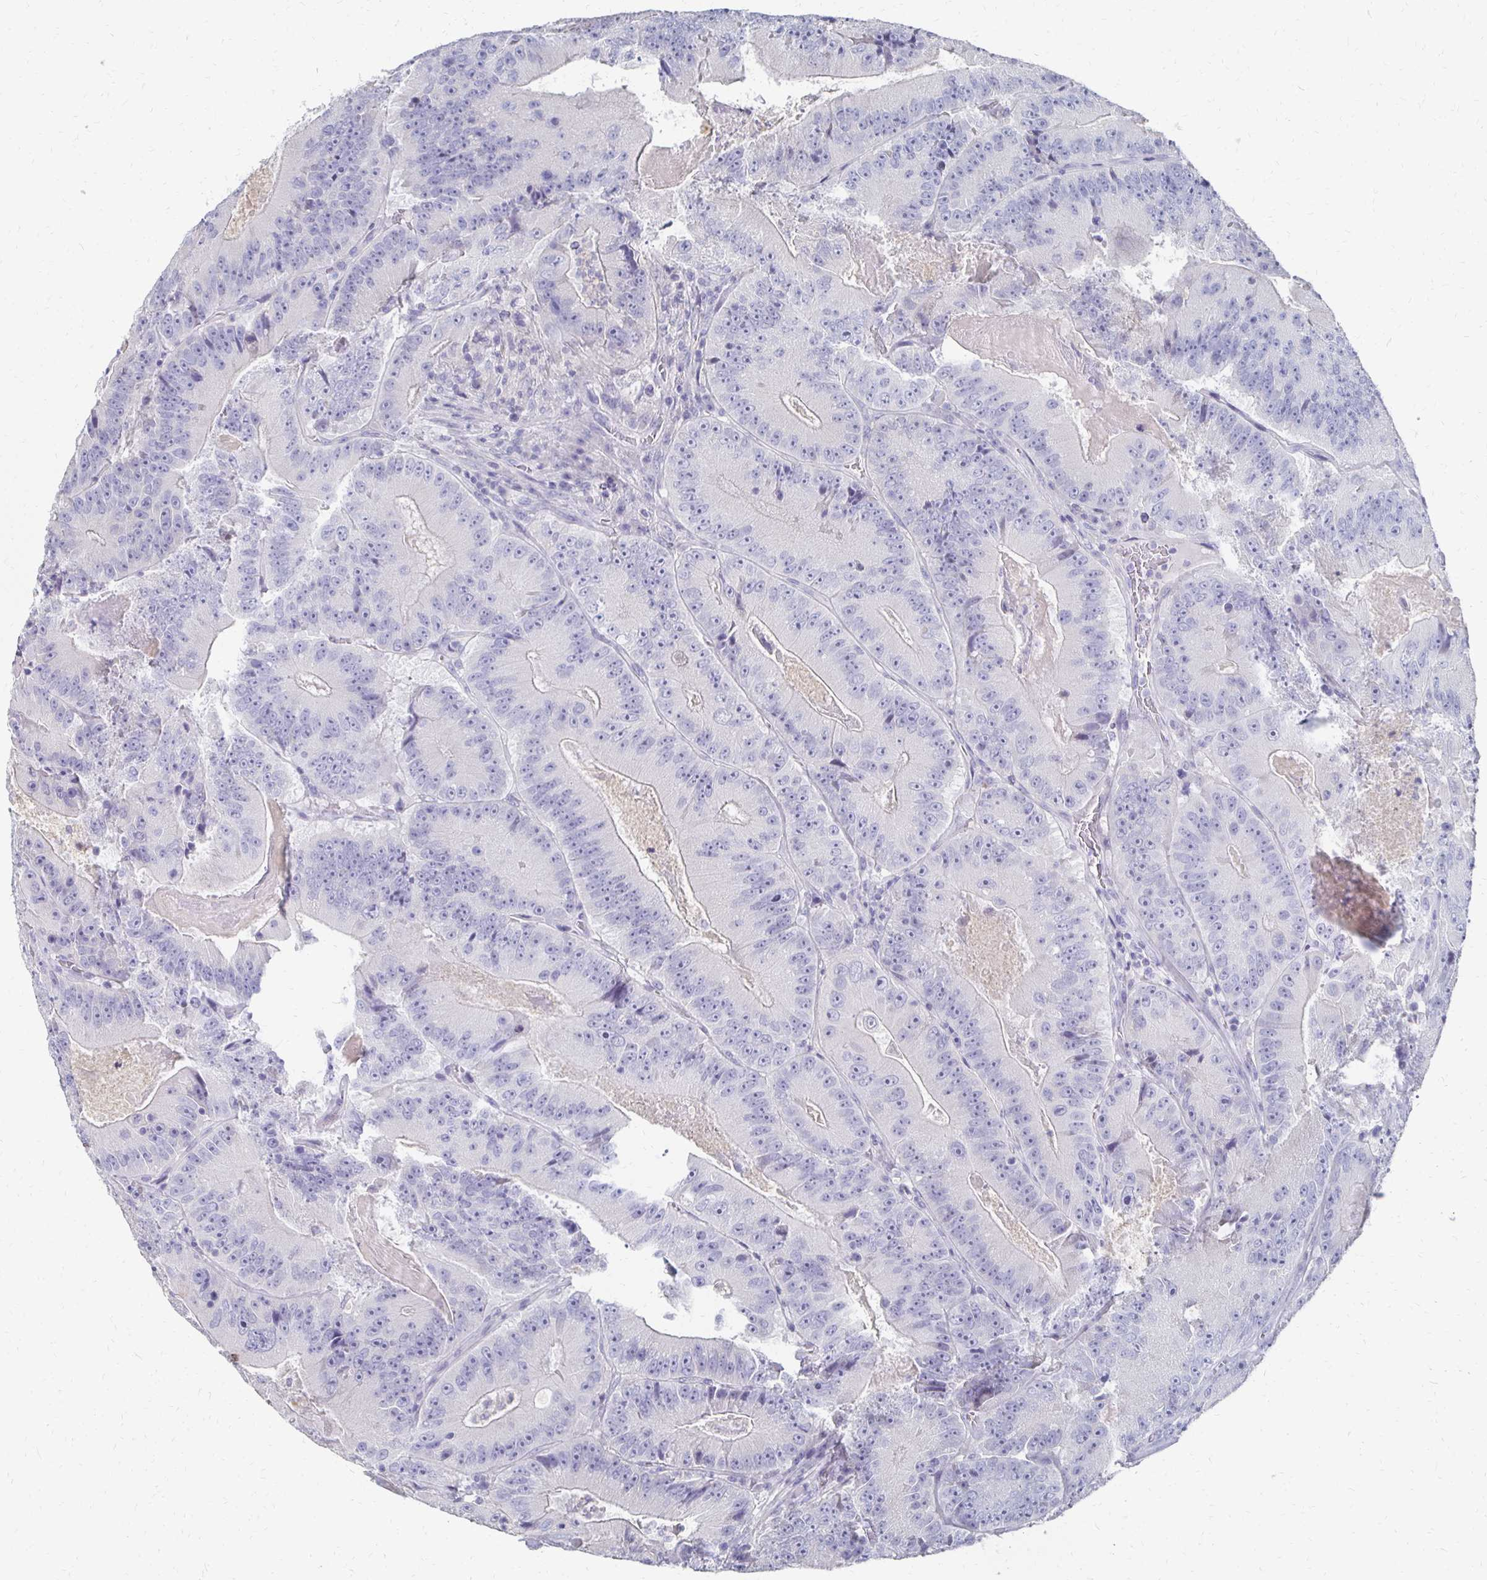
{"staining": {"intensity": "negative", "quantity": "none", "location": "none"}, "tissue": "colorectal cancer", "cell_type": "Tumor cells", "image_type": "cancer", "snomed": [{"axis": "morphology", "description": "Adenocarcinoma, NOS"}, {"axis": "topography", "description": "Colon"}], "caption": "IHC of human colorectal adenocarcinoma exhibits no staining in tumor cells.", "gene": "SYCP3", "patient": {"sex": "female", "age": 86}}